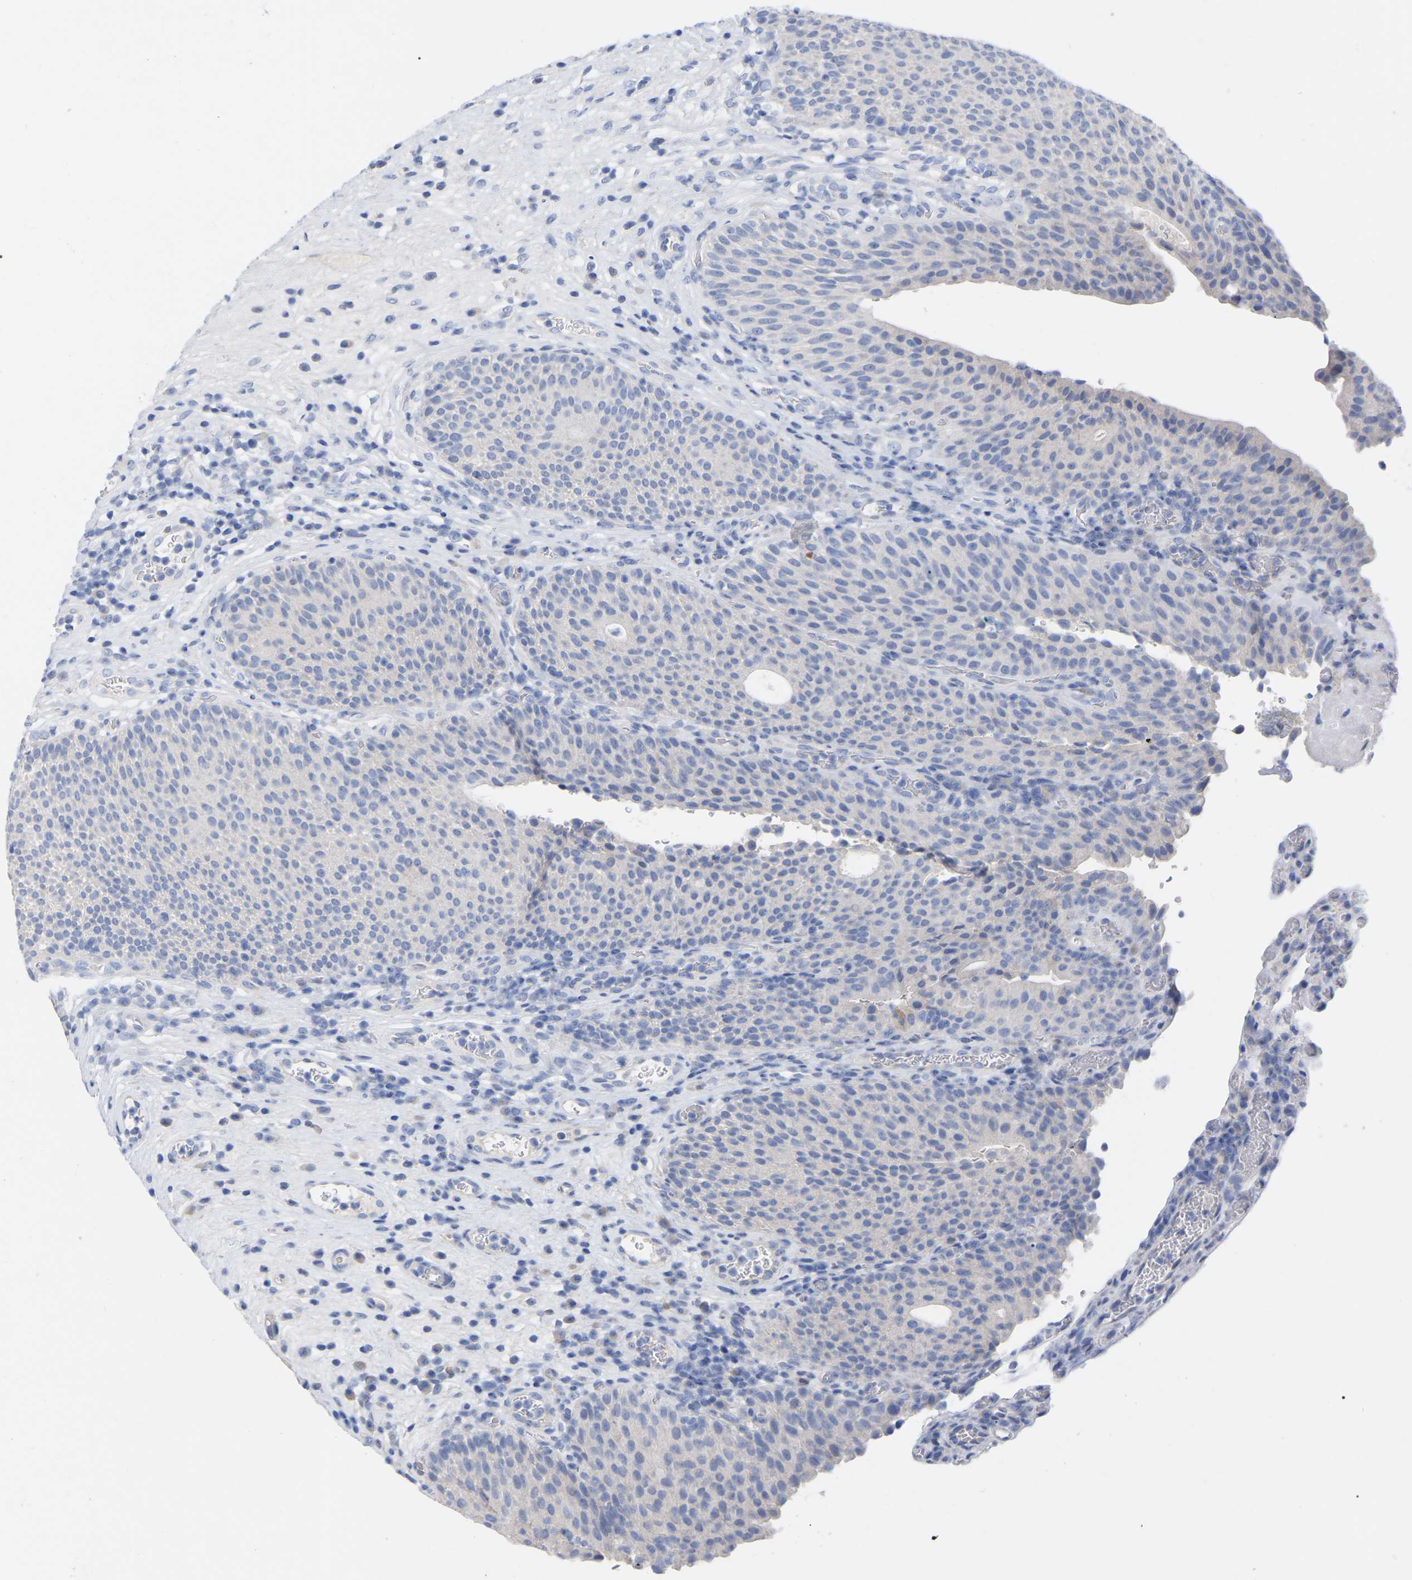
{"staining": {"intensity": "negative", "quantity": "none", "location": "none"}, "tissue": "urothelial cancer", "cell_type": "Tumor cells", "image_type": "cancer", "snomed": [{"axis": "morphology", "description": "Urothelial carcinoma, High grade"}, {"axis": "topography", "description": "Urinary bladder"}], "caption": "High magnification brightfield microscopy of urothelial carcinoma (high-grade) stained with DAB (3,3'-diaminobenzidine) (brown) and counterstained with hematoxylin (blue): tumor cells show no significant positivity.", "gene": "HAPLN1", "patient": {"sex": "male", "age": 74}}